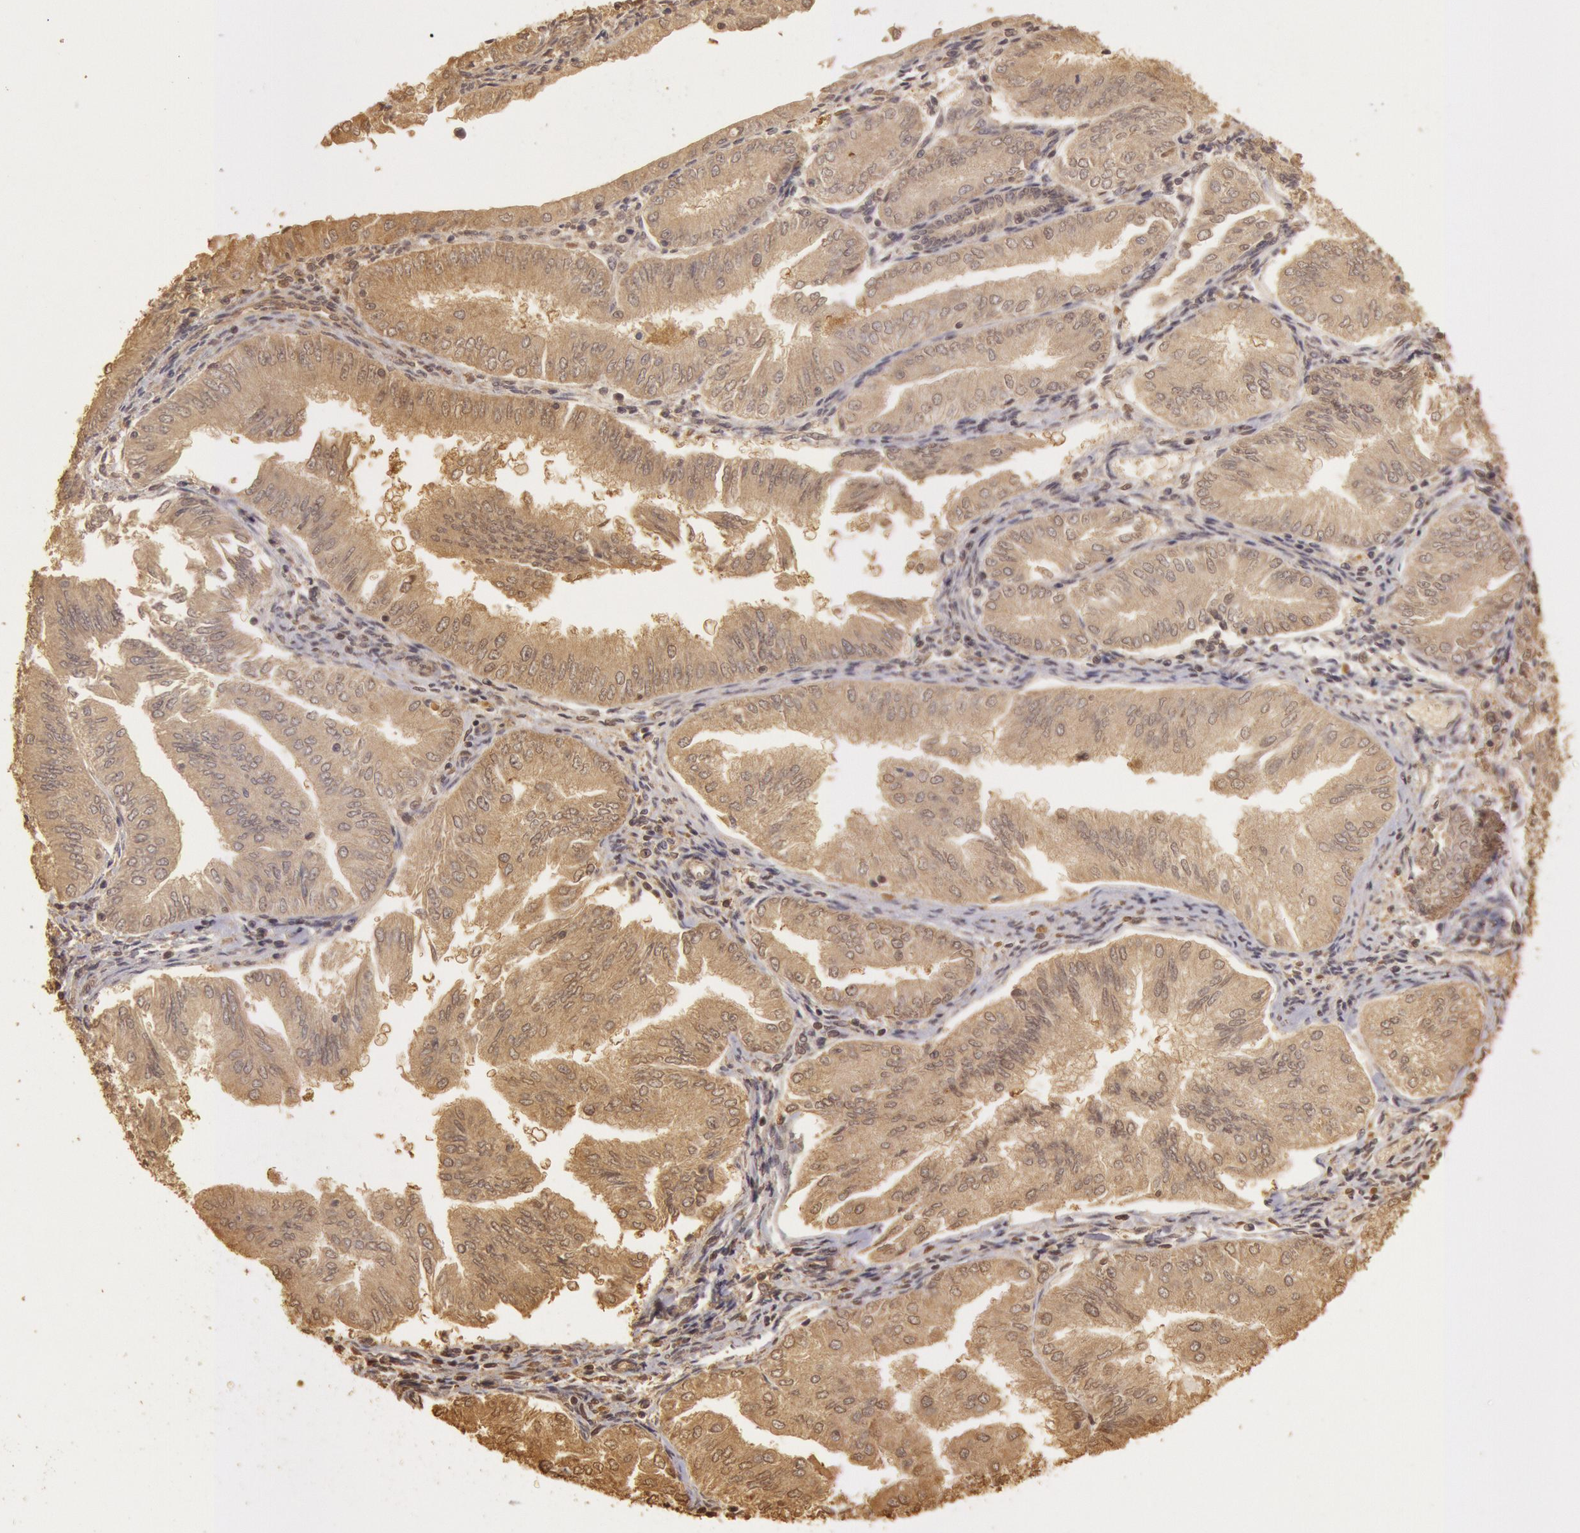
{"staining": {"intensity": "weak", "quantity": ">75%", "location": "cytoplasmic/membranous"}, "tissue": "endometrial cancer", "cell_type": "Tumor cells", "image_type": "cancer", "snomed": [{"axis": "morphology", "description": "Adenocarcinoma, NOS"}, {"axis": "topography", "description": "Endometrium"}], "caption": "Endometrial adenocarcinoma was stained to show a protein in brown. There is low levels of weak cytoplasmic/membranous positivity in approximately >75% of tumor cells. The staining was performed using DAB (3,3'-diaminobenzidine) to visualize the protein expression in brown, while the nuclei were stained in blue with hematoxylin (Magnification: 20x).", "gene": "SOD1", "patient": {"sex": "female", "age": 53}}